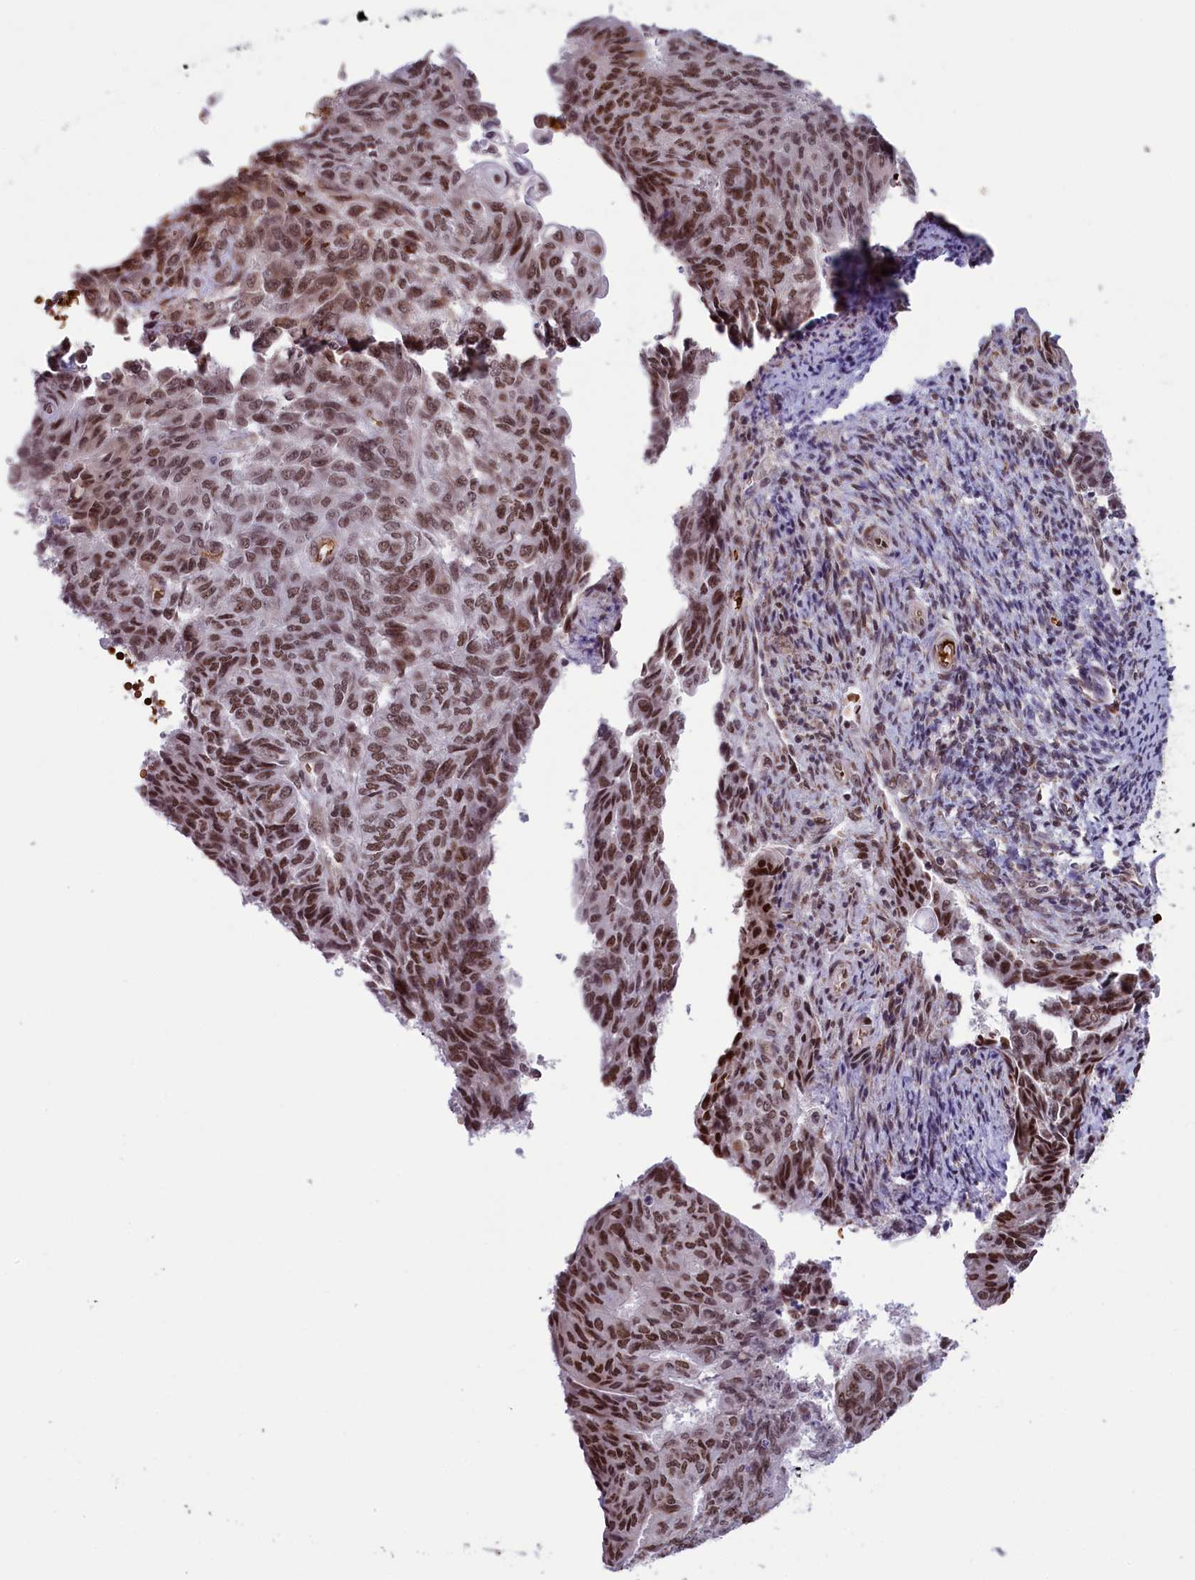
{"staining": {"intensity": "moderate", "quantity": ">75%", "location": "nuclear"}, "tissue": "endometrial cancer", "cell_type": "Tumor cells", "image_type": "cancer", "snomed": [{"axis": "morphology", "description": "Adenocarcinoma, NOS"}, {"axis": "topography", "description": "Endometrium"}], "caption": "Human adenocarcinoma (endometrial) stained with a protein marker demonstrates moderate staining in tumor cells.", "gene": "MPHOSPH8", "patient": {"sex": "female", "age": 32}}